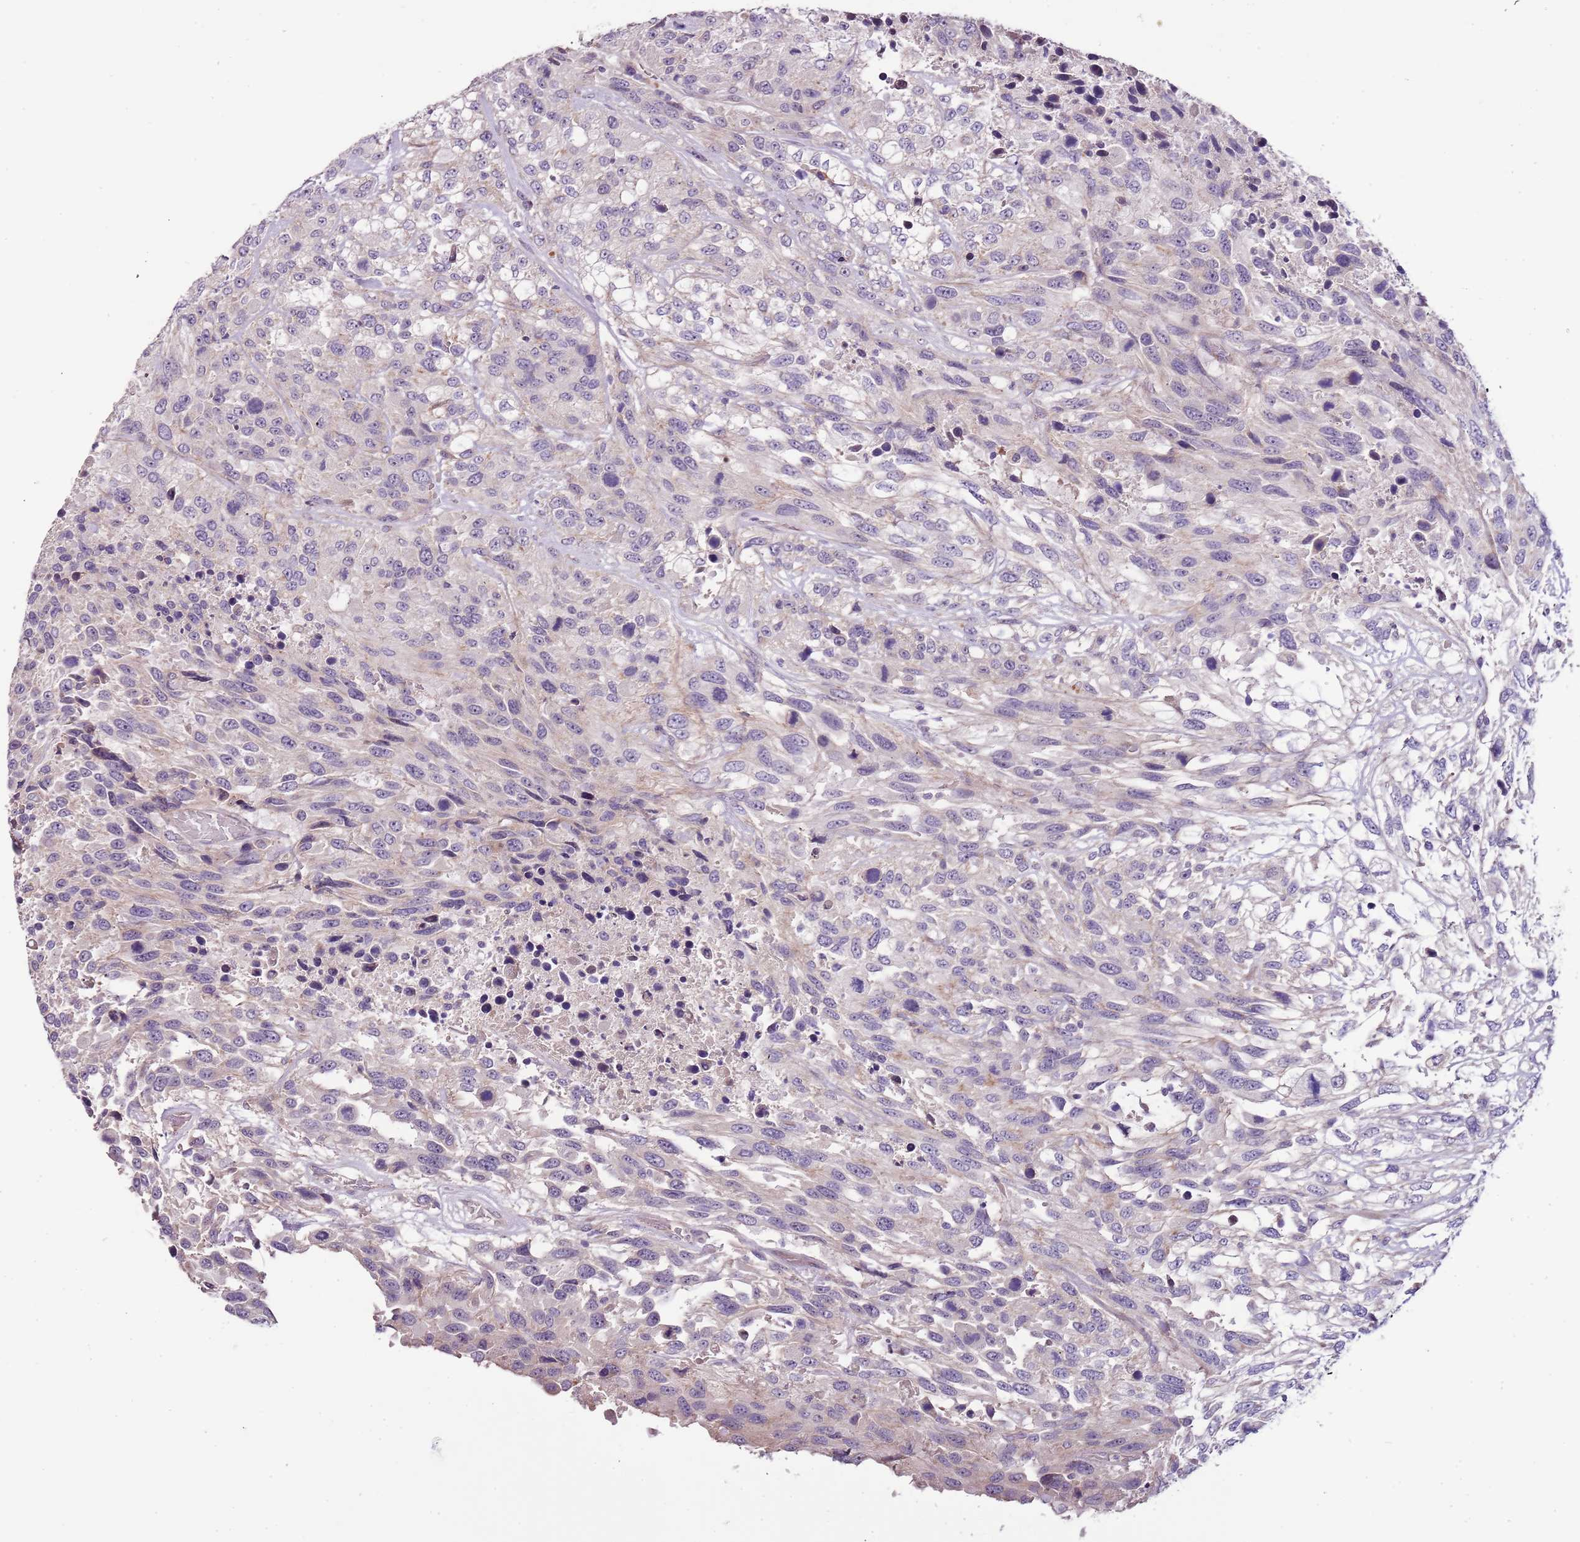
{"staining": {"intensity": "negative", "quantity": "none", "location": "none"}, "tissue": "urothelial cancer", "cell_type": "Tumor cells", "image_type": "cancer", "snomed": [{"axis": "morphology", "description": "Urothelial carcinoma, High grade"}, {"axis": "topography", "description": "Urinary bladder"}], "caption": "This is an immunohistochemistry micrograph of human urothelial cancer. There is no expression in tumor cells.", "gene": "NKX2-3", "patient": {"sex": "female", "age": 70}}